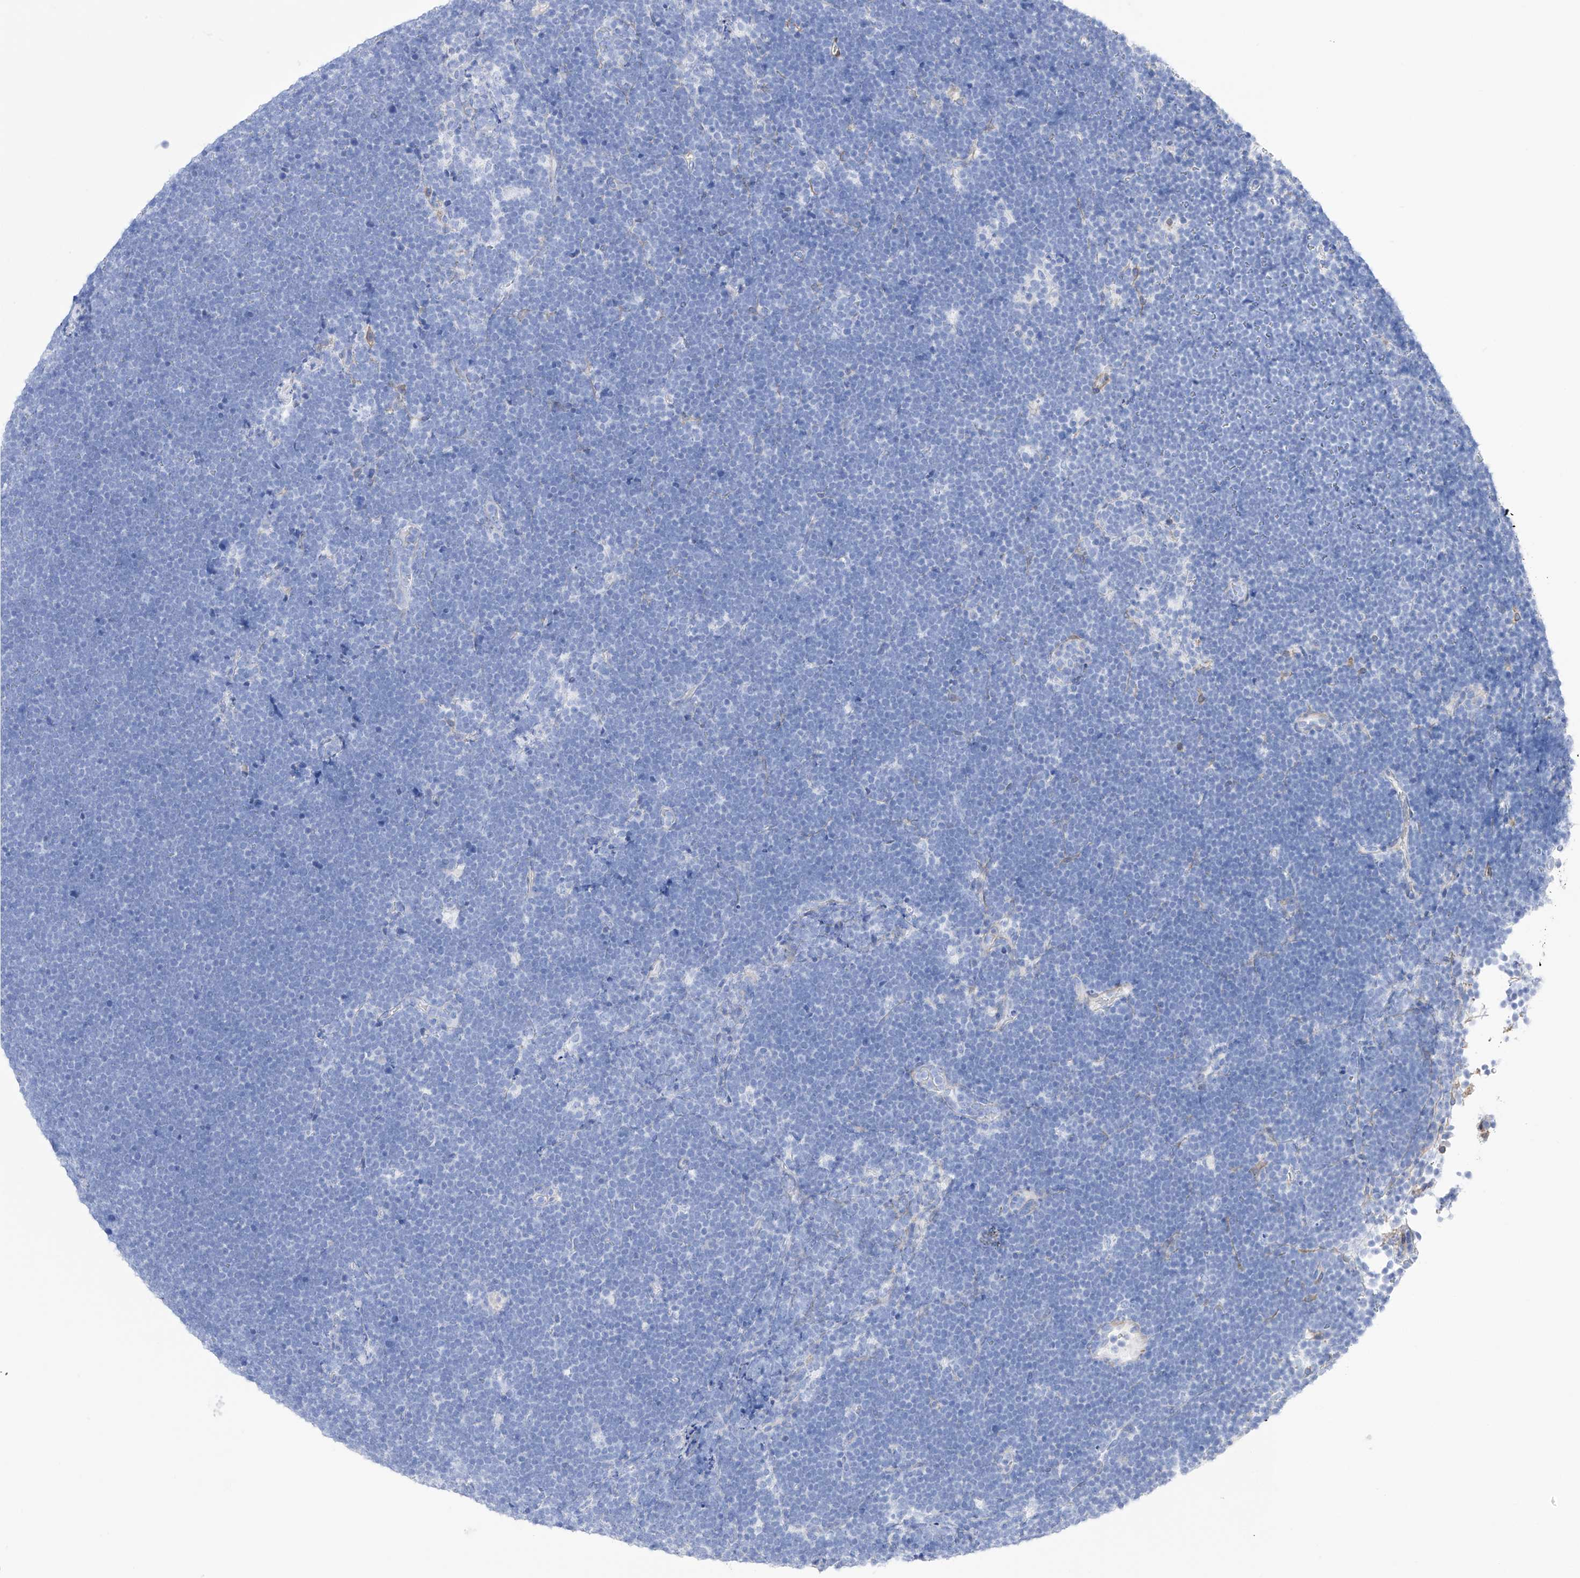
{"staining": {"intensity": "negative", "quantity": "none", "location": "none"}, "tissue": "lymphoma", "cell_type": "Tumor cells", "image_type": "cancer", "snomed": [{"axis": "morphology", "description": "Malignant lymphoma, non-Hodgkin's type, High grade"}, {"axis": "topography", "description": "Lymph node"}], "caption": "An image of high-grade malignant lymphoma, non-Hodgkin's type stained for a protein shows no brown staining in tumor cells.", "gene": "TRPC7", "patient": {"sex": "male", "age": 13}}